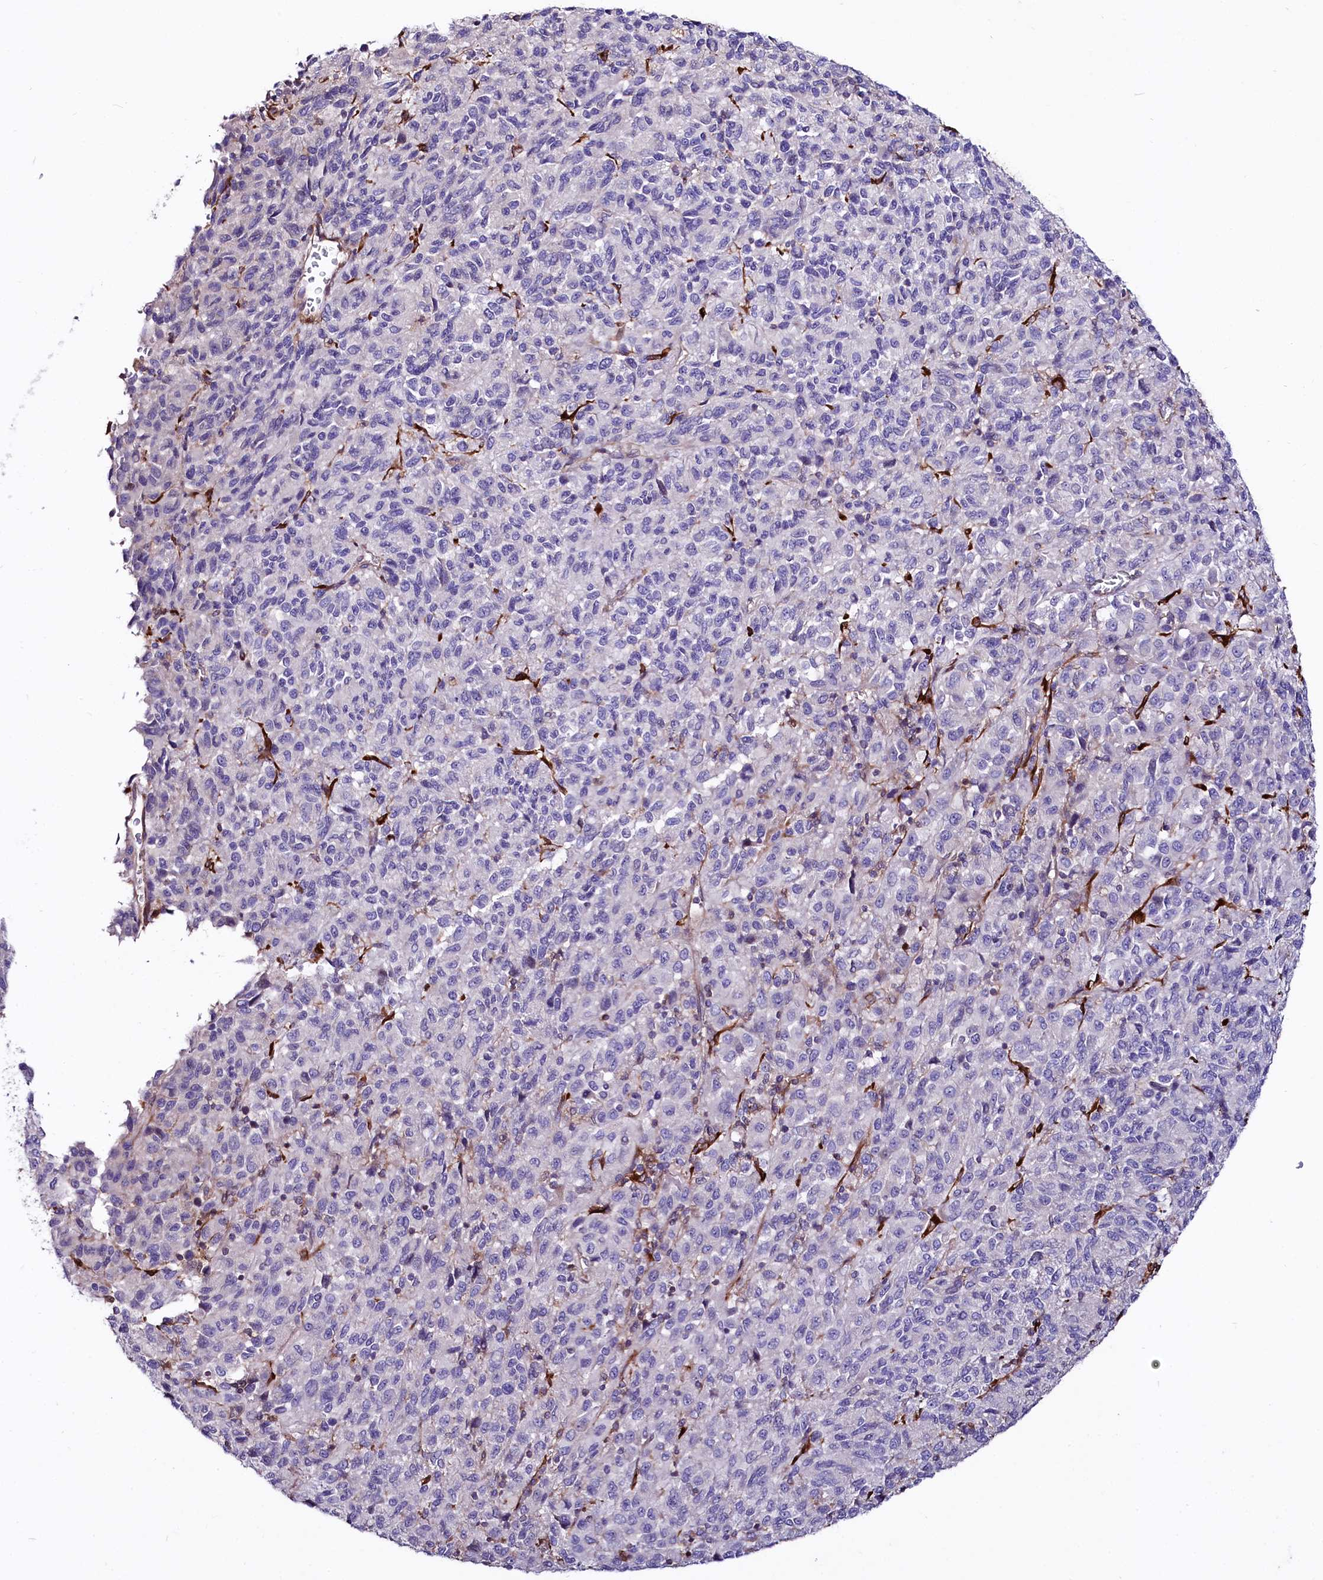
{"staining": {"intensity": "negative", "quantity": "none", "location": "none"}, "tissue": "melanoma", "cell_type": "Tumor cells", "image_type": "cancer", "snomed": [{"axis": "morphology", "description": "Malignant melanoma, Metastatic site"}, {"axis": "topography", "description": "Lung"}], "caption": "There is no significant positivity in tumor cells of malignant melanoma (metastatic site). Brightfield microscopy of immunohistochemistry (IHC) stained with DAB (brown) and hematoxylin (blue), captured at high magnification.", "gene": "FCHSD2", "patient": {"sex": "male", "age": 64}}